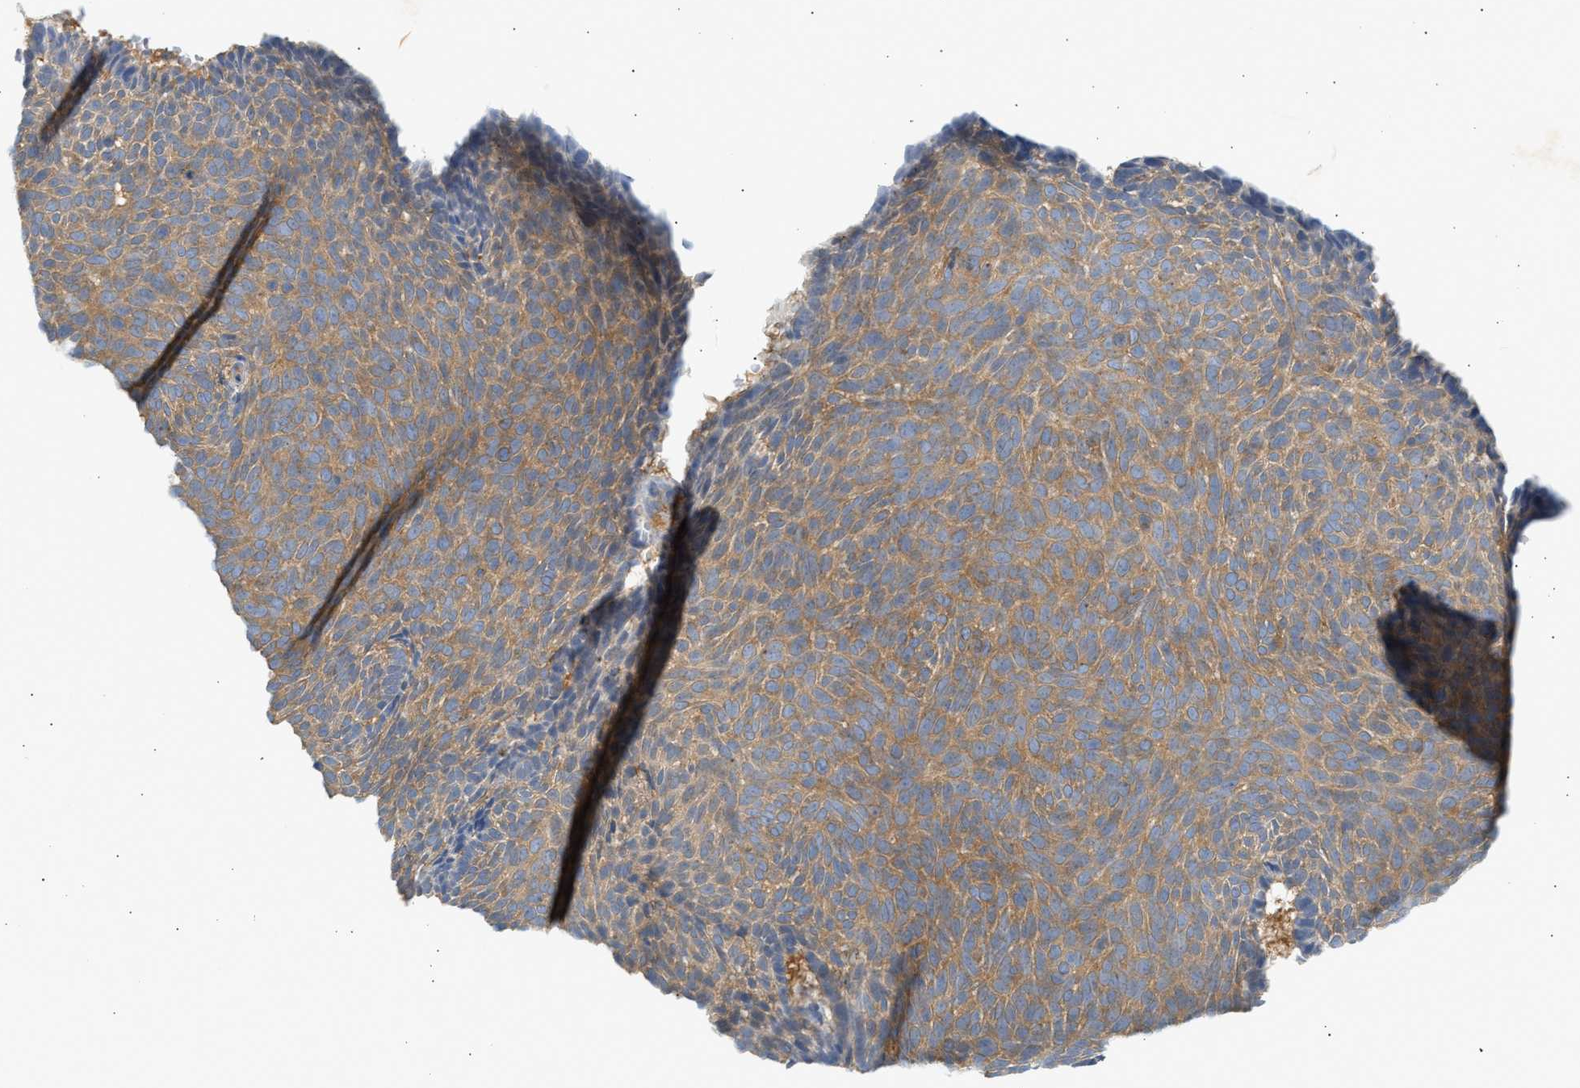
{"staining": {"intensity": "moderate", "quantity": ">75%", "location": "cytoplasmic/membranous"}, "tissue": "skin cancer", "cell_type": "Tumor cells", "image_type": "cancer", "snomed": [{"axis": "morphology", "description": "Basal cell carcinoma"}, {"axis": "topography", "description": "Skin"}], "caption": "This image shows immunohistochemistry (IHC) staining of human skin basal cell carcinoma, with medium moderate cytoplasmic/membranous positivity in about >75% of tumor cells.", "gene": "PAFAH1B1", "patient": {"sex": "male", "age": 61}}